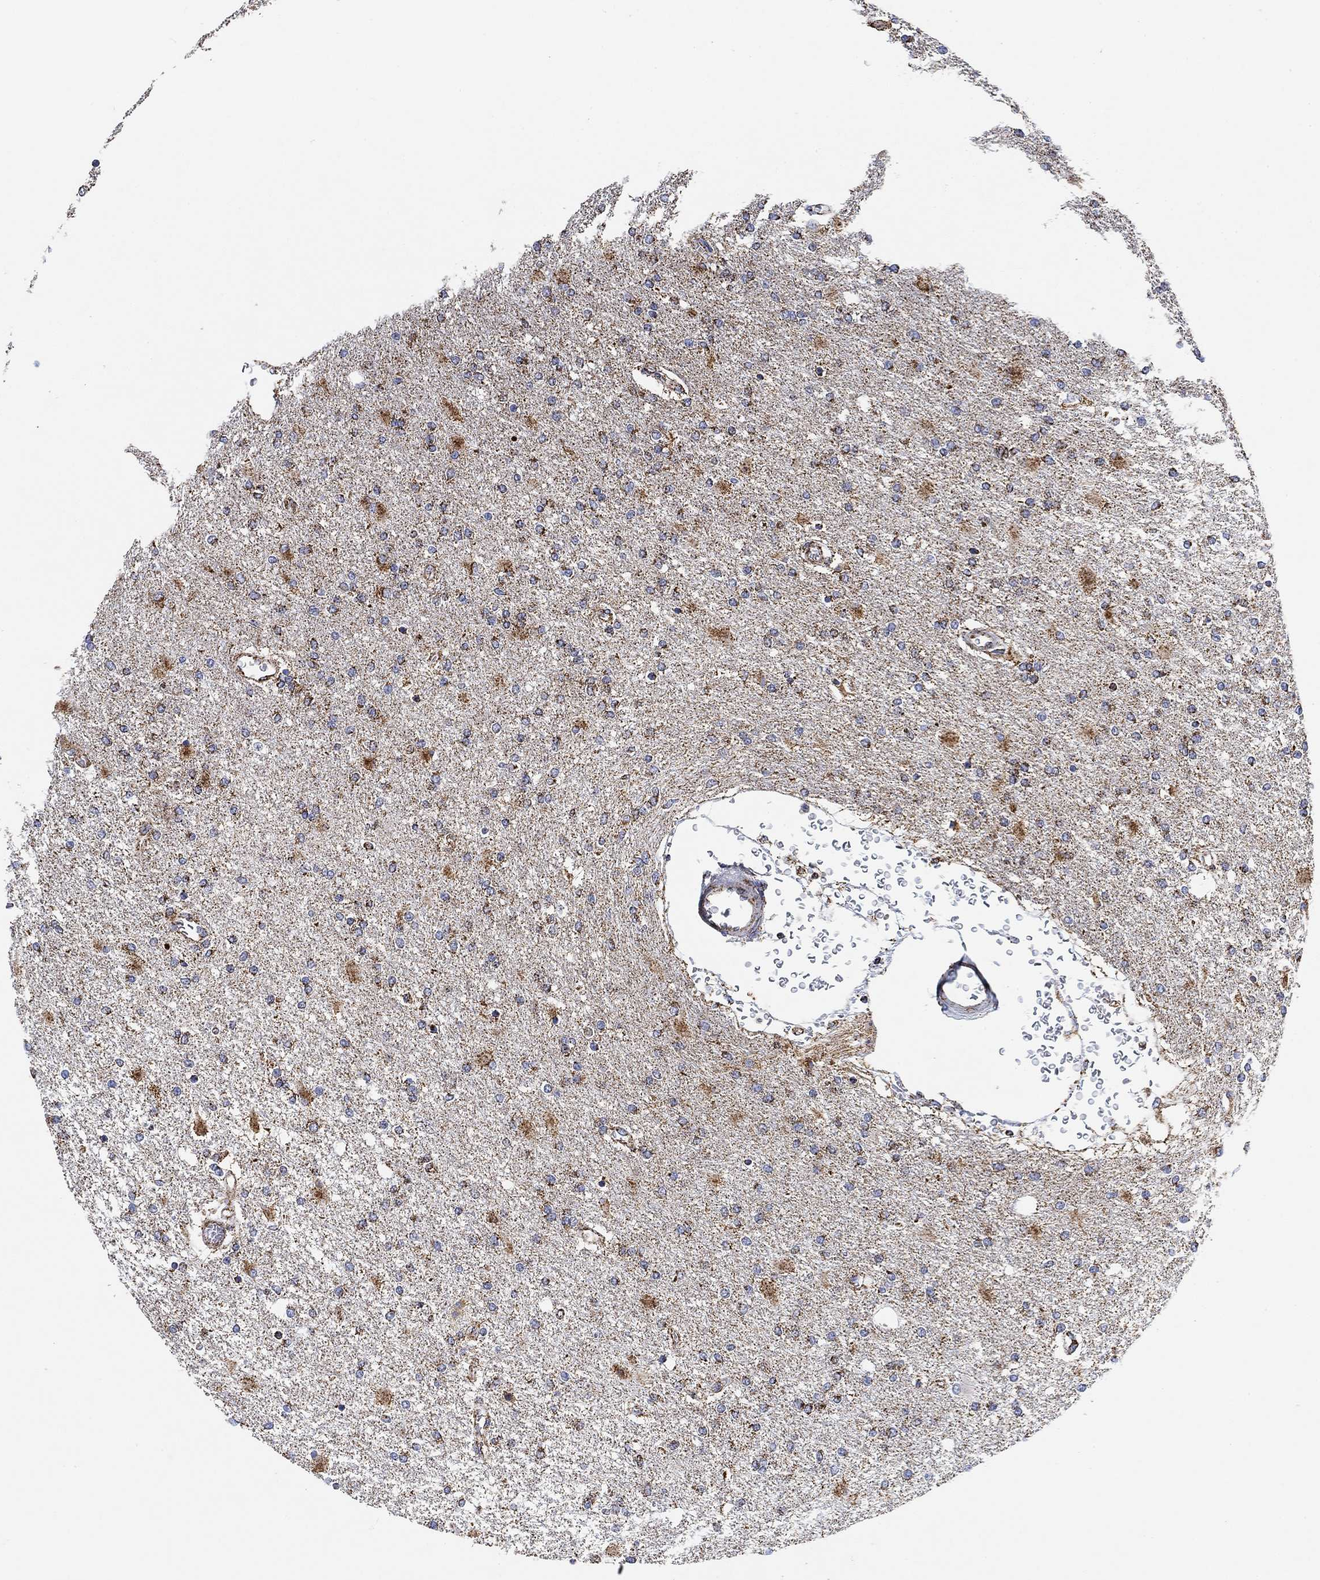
{"staining": {"intensity": "moderate", "quantity": "<25%", "location": "cytoplasmic/membranous"}, "tissue": "glioma", "cell_type": "Tumor cells", "image_type": "cancer", "snomed": [{"axis": "morphology", "description": "Glioma, malignant, High grade"}, {"axis": "topography", "description": "Cerebral cortex"}], "caption": "Immunohistochemical staining of malignant glioma (high-grade) shows low levels of moderate cytoplasmic/membranous expression in approximately <25% of tumor cells. Nuclei are stained in blue.", "gene": "NDUFS3", "patient": {"sex": "male", "age": 79}}